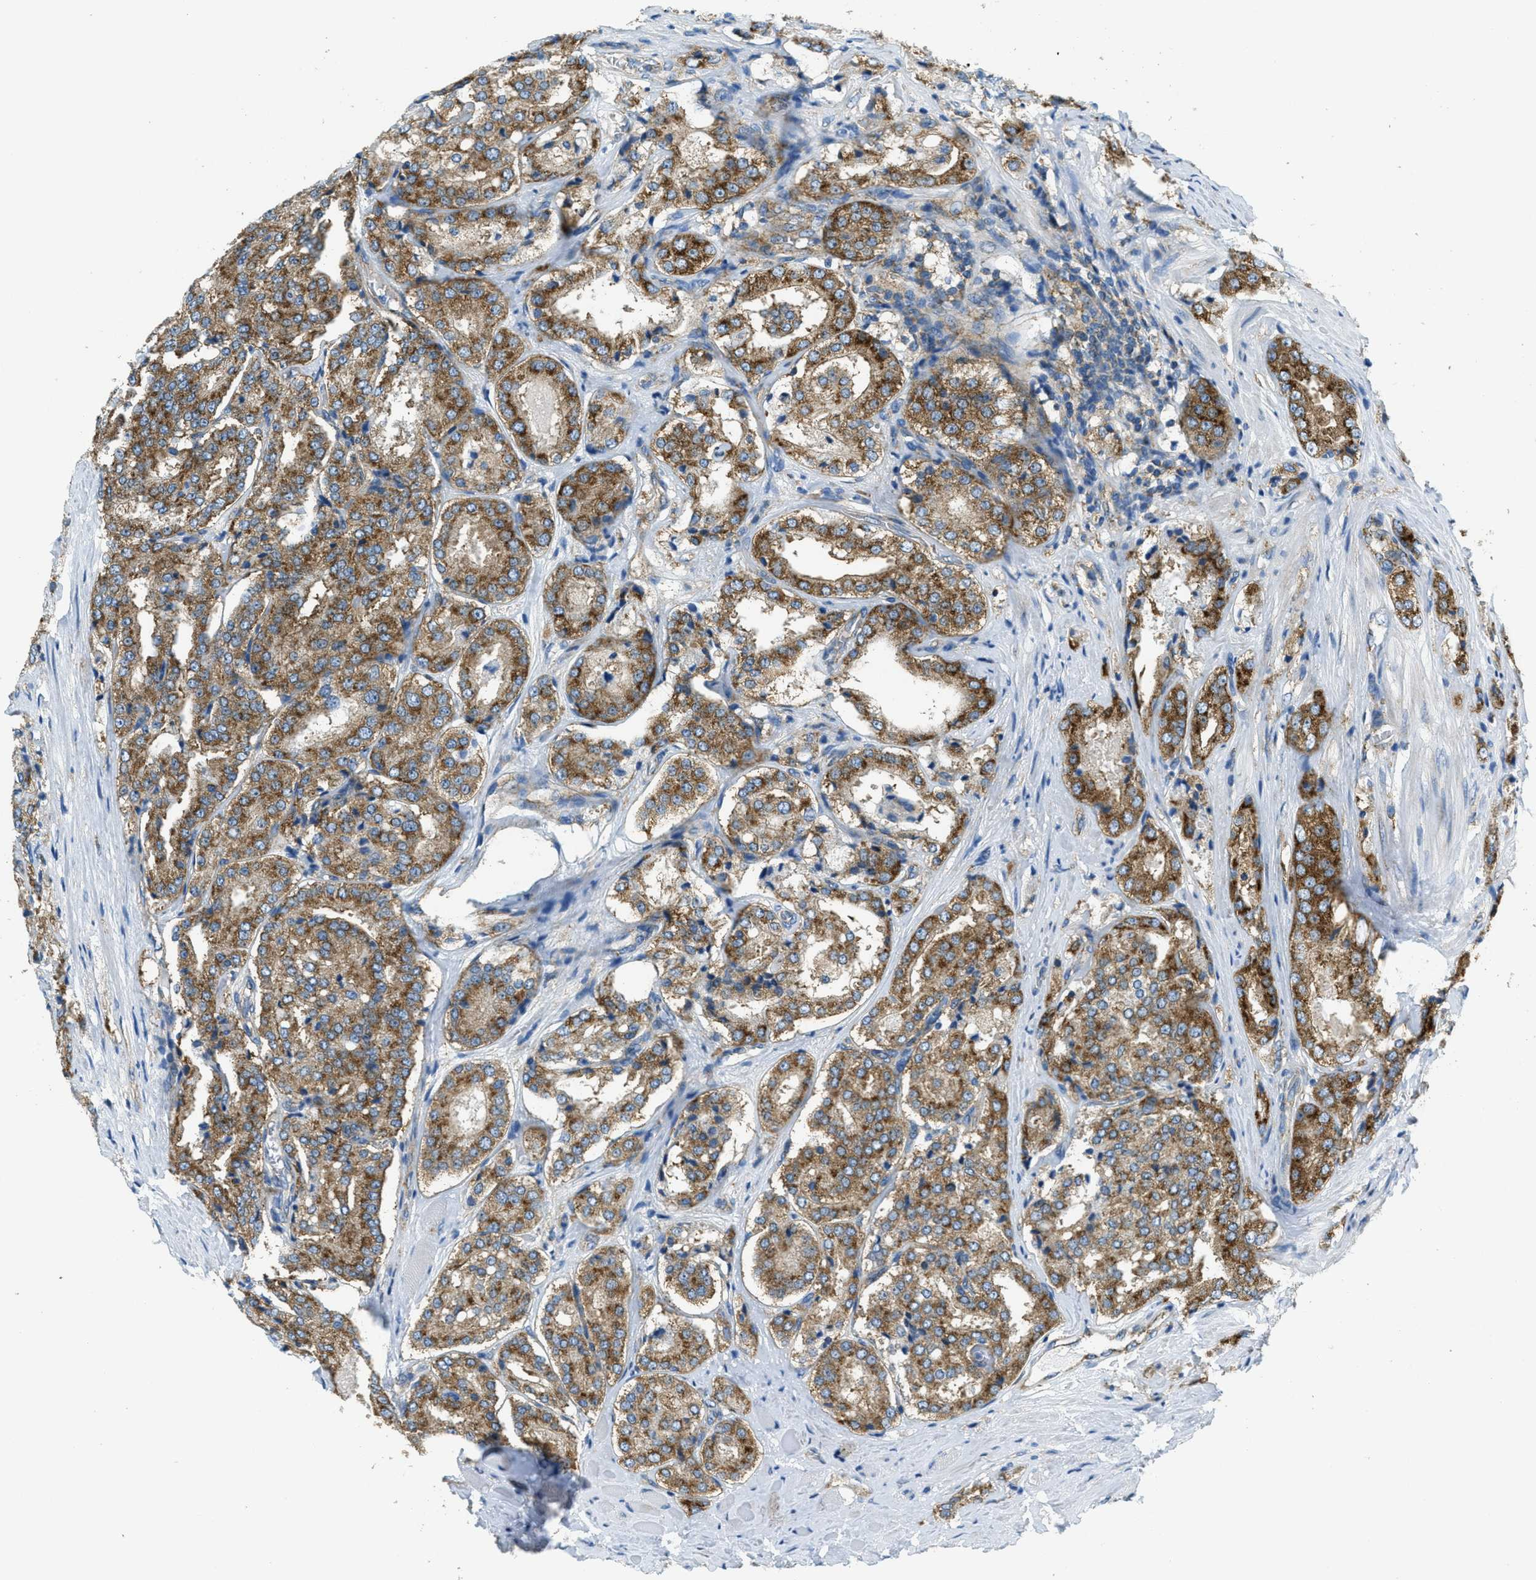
{"staining": {"intensity": "moderate", "quantity": ">75%", "location": "cytoplasmic/membranous"}, "tissue": "prostate cancer", "cell_type": "Tumor cells", "image_type": "cancer", "snomed": [{"axis": "morphology", "description": "Adenocarcinoma, High grade"}, {"axis": "topography", "description": "Prostate"}], "caption": "A histopathology image showing moderate cytoplasmic/membranous expression in approximately >75% of tumor cells in prostate cancer (high-grade adenocarcinoma), as visualized by brown immunohistochemical staining.", "gene": "AP2B1", "patient": {"sex": "male", "age": 65}}